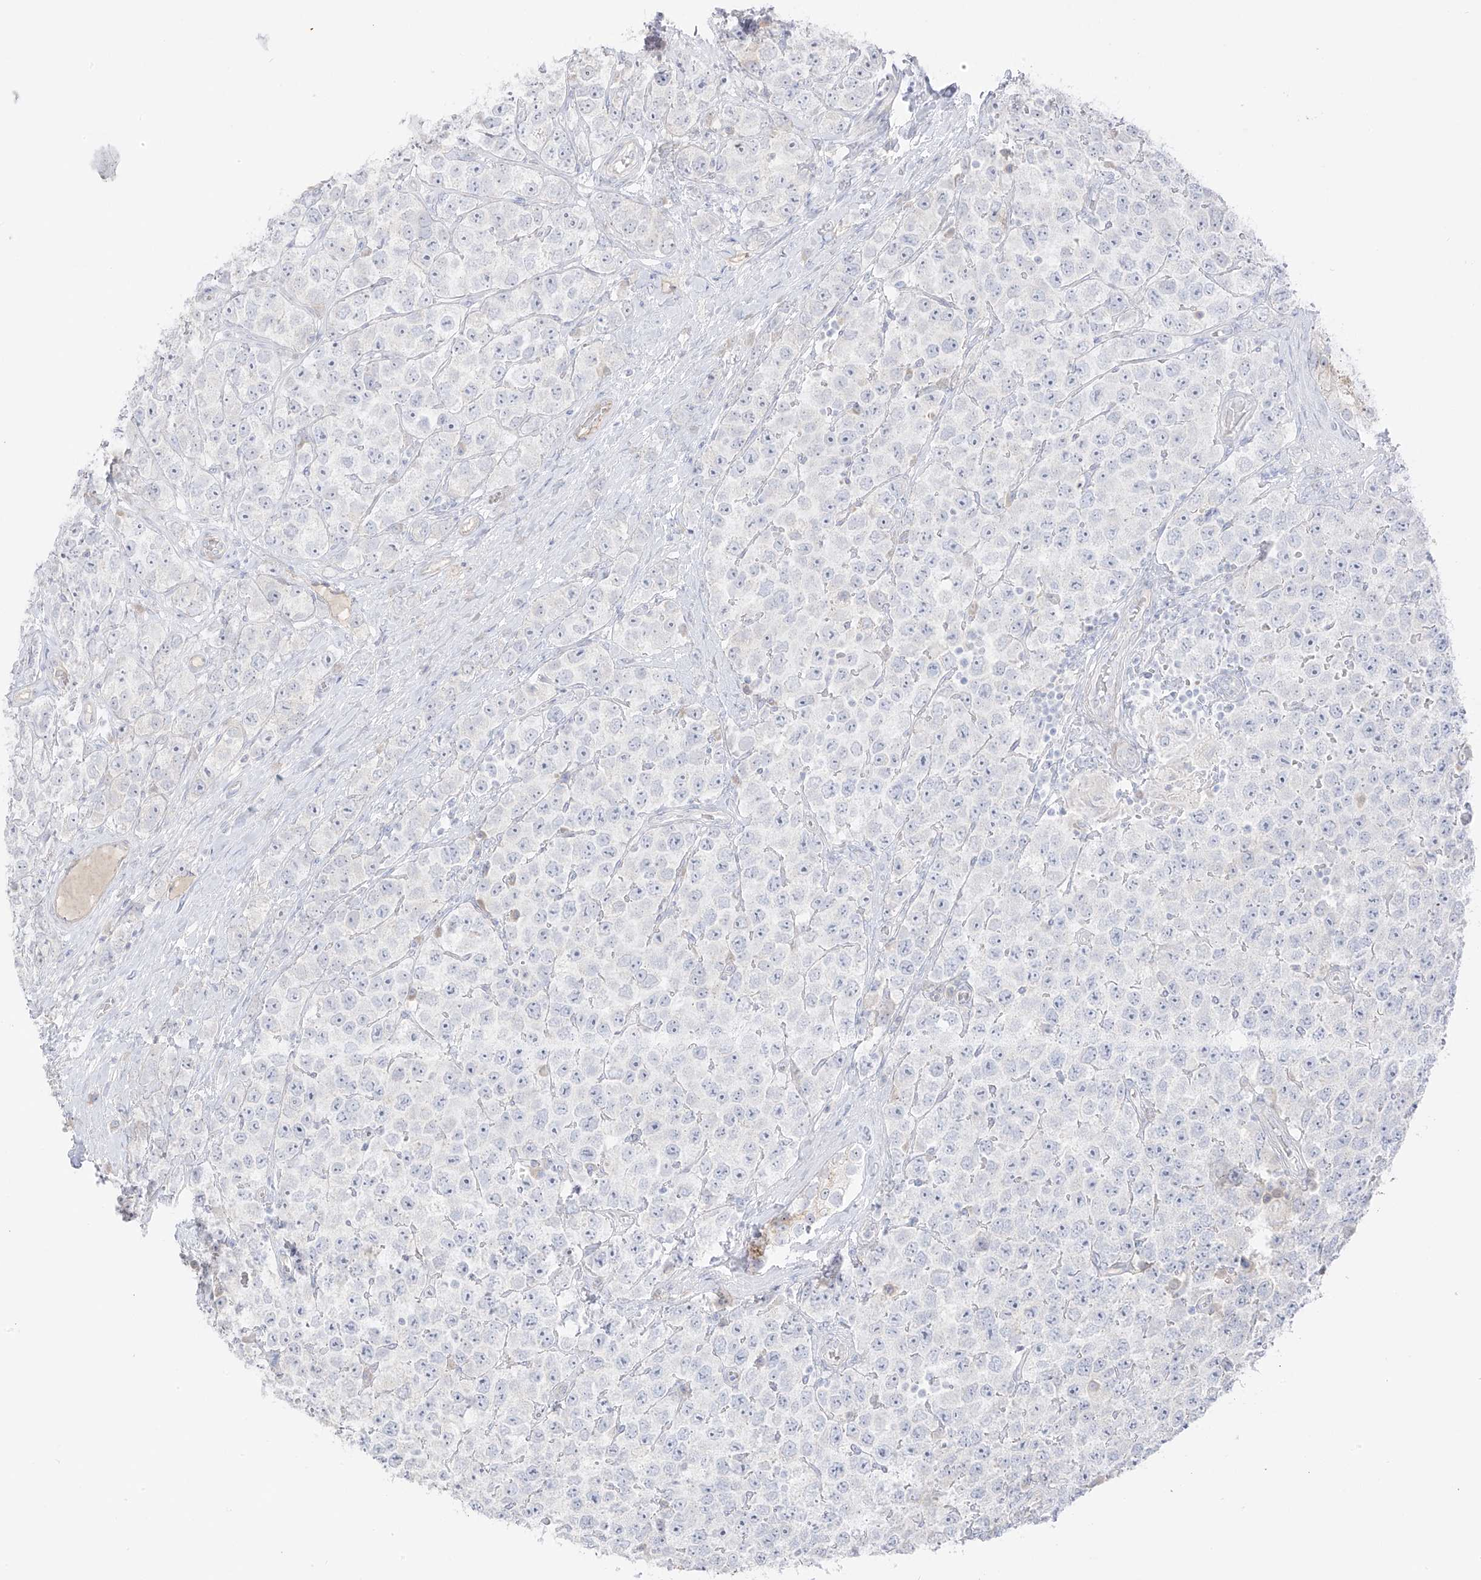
{"staining": {"intensity": "negative", "quantity": "none", "location": "none"}, "tissue": "testis cancer", "cell_type": "Tumor cells", "image_type": "cancer", "snomed": [{"axis": "morphology", "description": "Seminoma, NOS"}, {"axis": "topography", "description": "Testis"}], "caption": "Immunohistochemical staining of human seminoma (testis) exhibits no significant staining in tumor cells.", "gene": "C11orf87", "patient": {"sex": "male", "age": 28}}